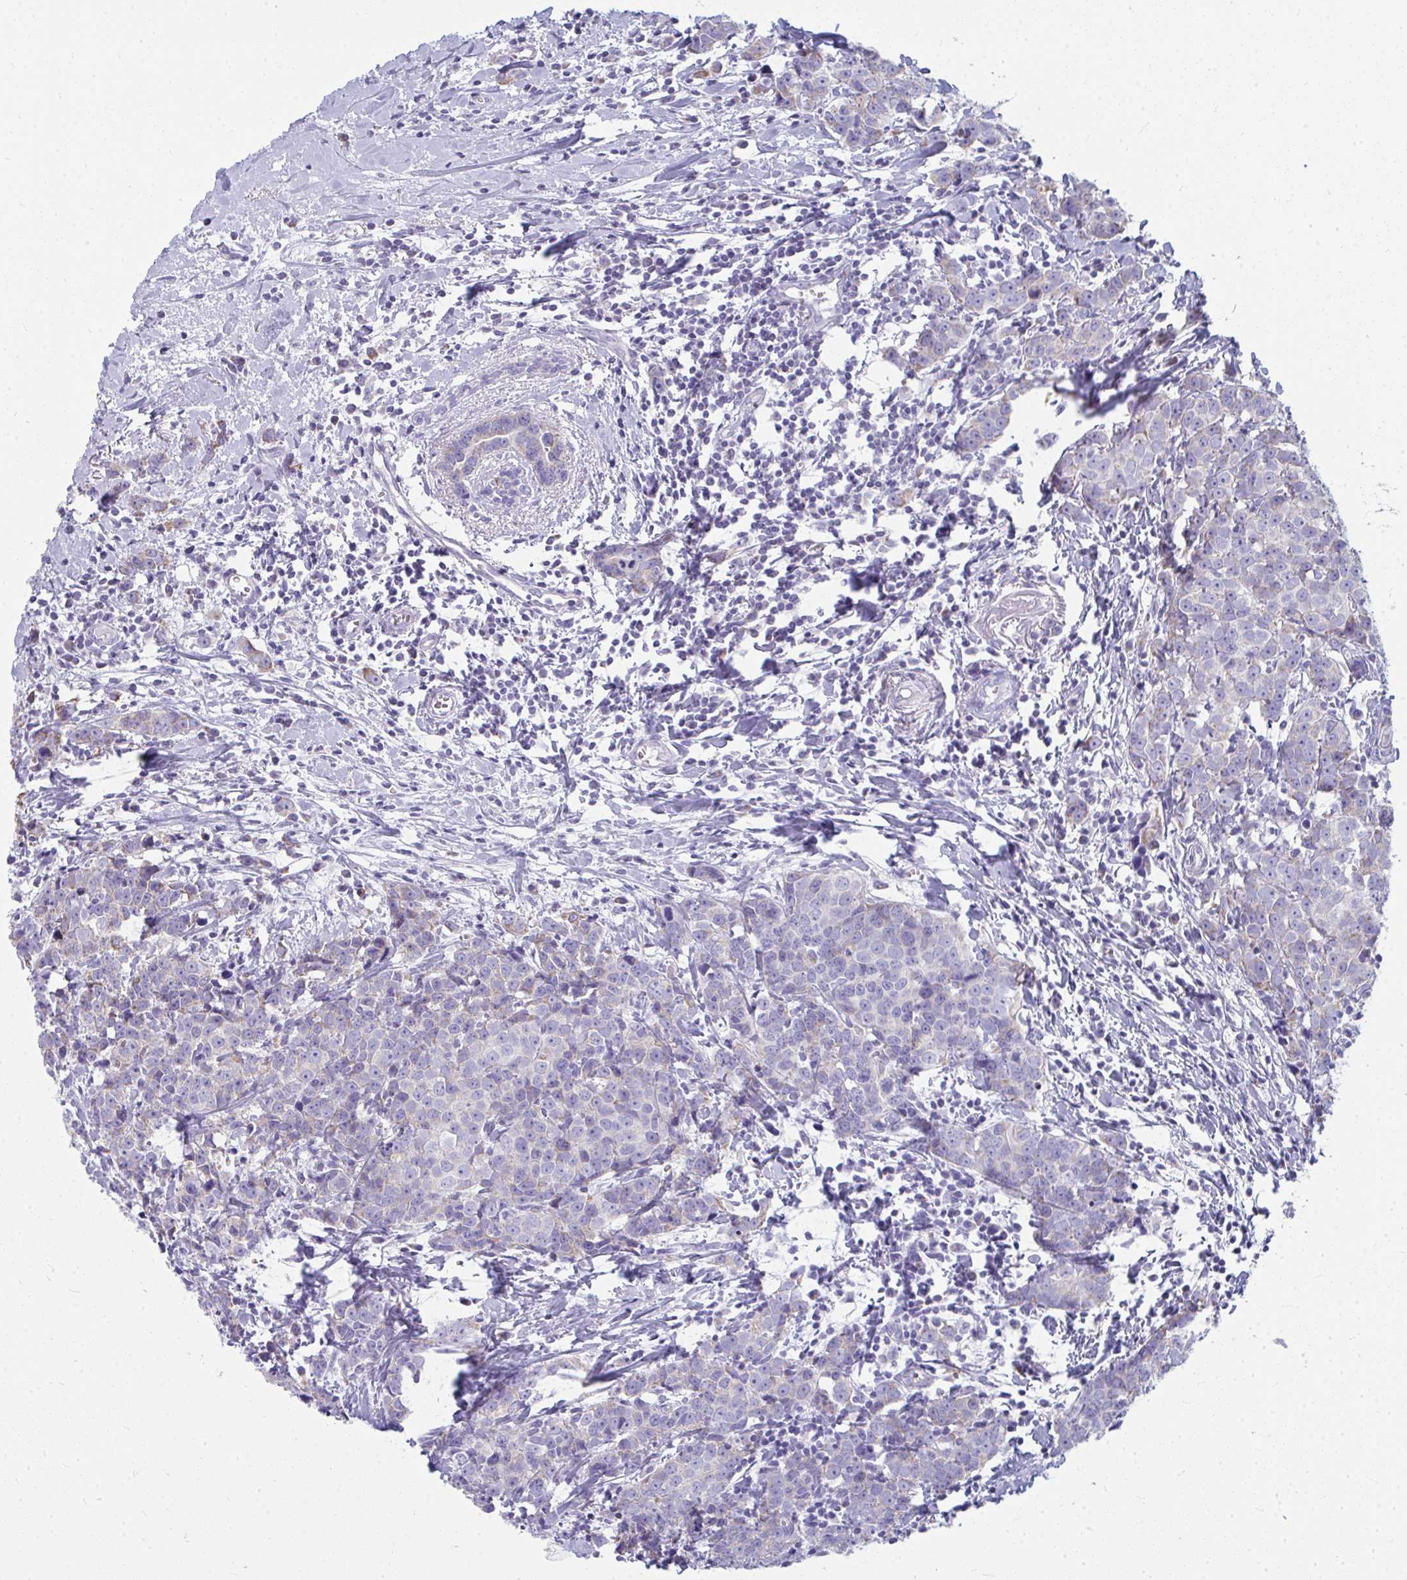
{"staining": {"intensity": "negative", "quantity": "none", "location": "none"}, "tissue": "breast cancer", "cell_type": "Tumor cells", "image_type": "cancer", "snomed": [{"axis": "morphology", "description": "Duct carcinoma"}, {"axis": "topography", "description": "Breast"}], "caption": "DAB immunohistochemical staining of infiltrating ductal carcinoma (breast) shows no significant expression in tumor cells. (Immunohistochemistry (ihc), brightfield microscopy, high magnification).", "gene": "SLC6A1", "patient": {"sex": "female", "age": 80}}